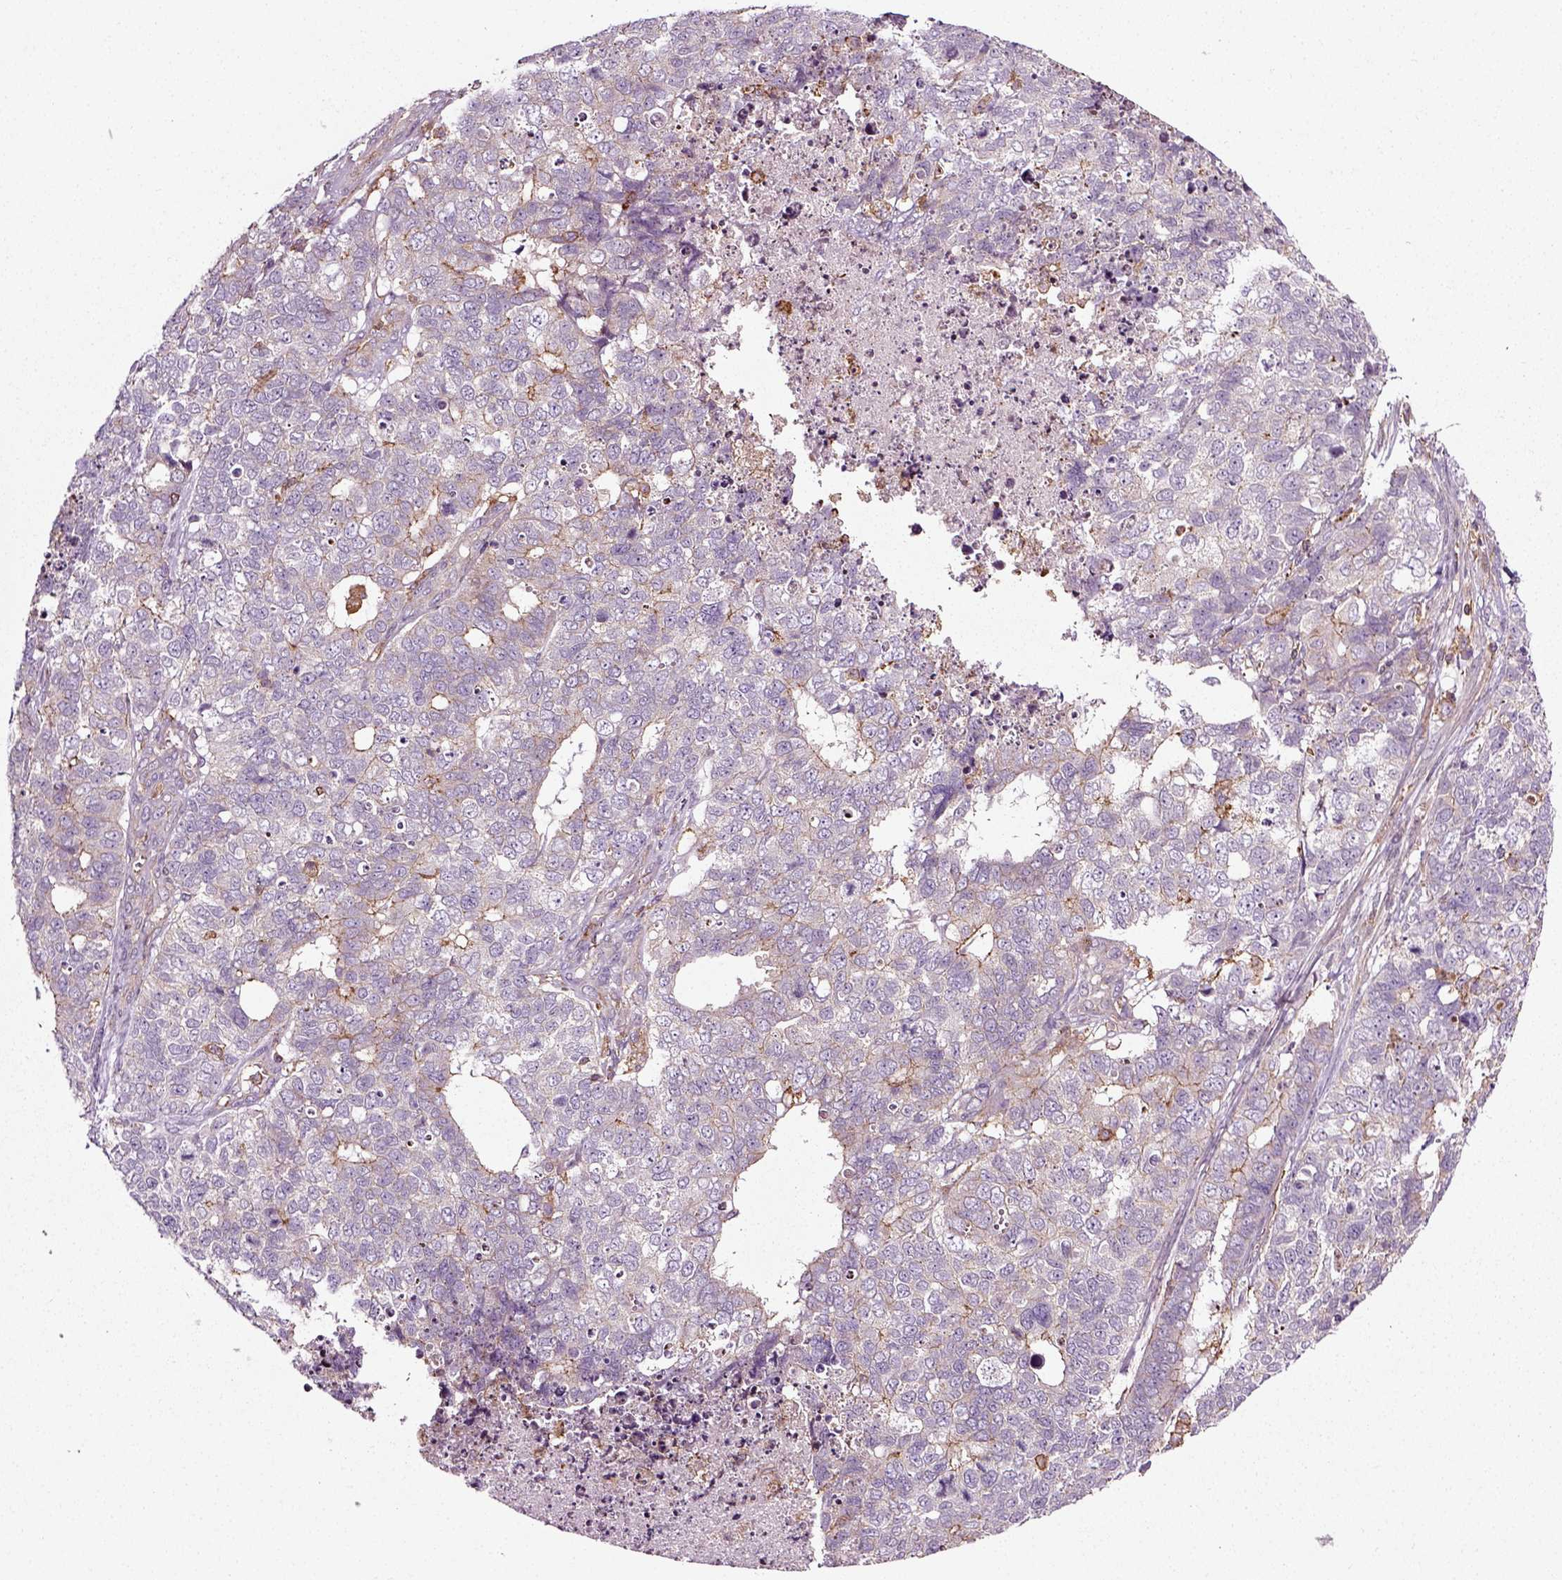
{"staining": {"intensity": "moderate", "quantity": "<25%", "location": "cytoplasmic/membranous"}, "tissue": "cervical cancer", "cell_type": "Tumor cells", "image_type": "cancer", "snomed": [{"axis": "morphology", "description": "Squamous cell carcinoma, NOS"}, {"axis": "topography", "description": "Cervix"}], "caption": "Protein positivity by immunohistochemistry reveals moderate cytoplasmic/membranous staining in approximately <25% of tumor cells in cervical cancer. The staining was performed using DAB (3,3'-diaminobenzidine), with brown indicating positive protein expression. Nuclei are stained blue with hematoxylin.", "gene": "RHOF", "patient": {"sex": "female", "age": 63}}